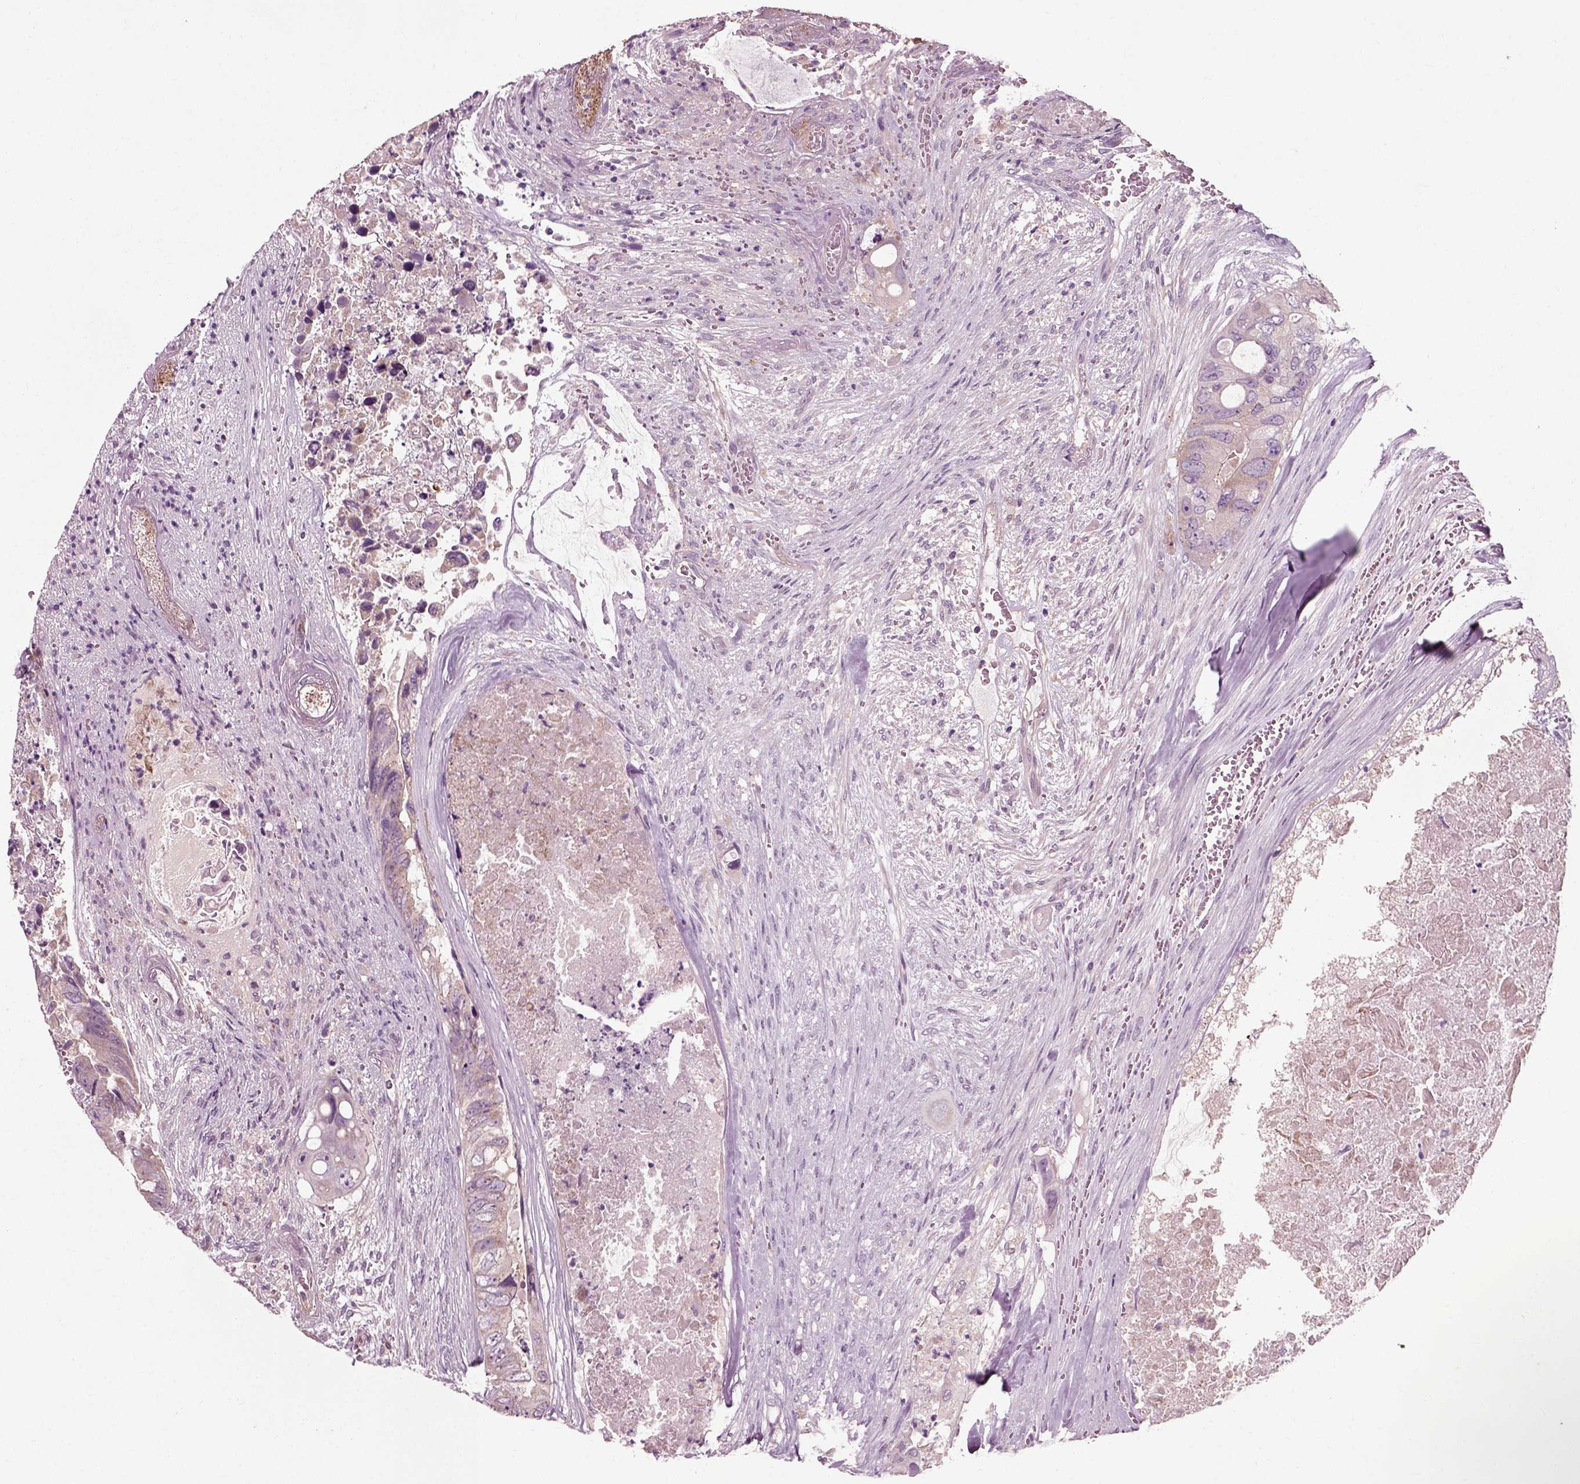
{"staining": {"intensity": "negative", "quantity": "none", "location": "none"}, "tissue": "colorectal cancer", "cell_type": "Tumor cells", "image_type": "cancer", "snomed": [{"axis": "morphology", "description": "Adenocarcinoma, NOS"}, {"axis": "topography", "description": "Rectum"}], "caption": "Immunohistochemistry of human colorectal cancer (adenocarcinoma) demonstrates no expression in tumor cells.", "gene": "RND2", "patient": {"sex": "male", "age": 63}}